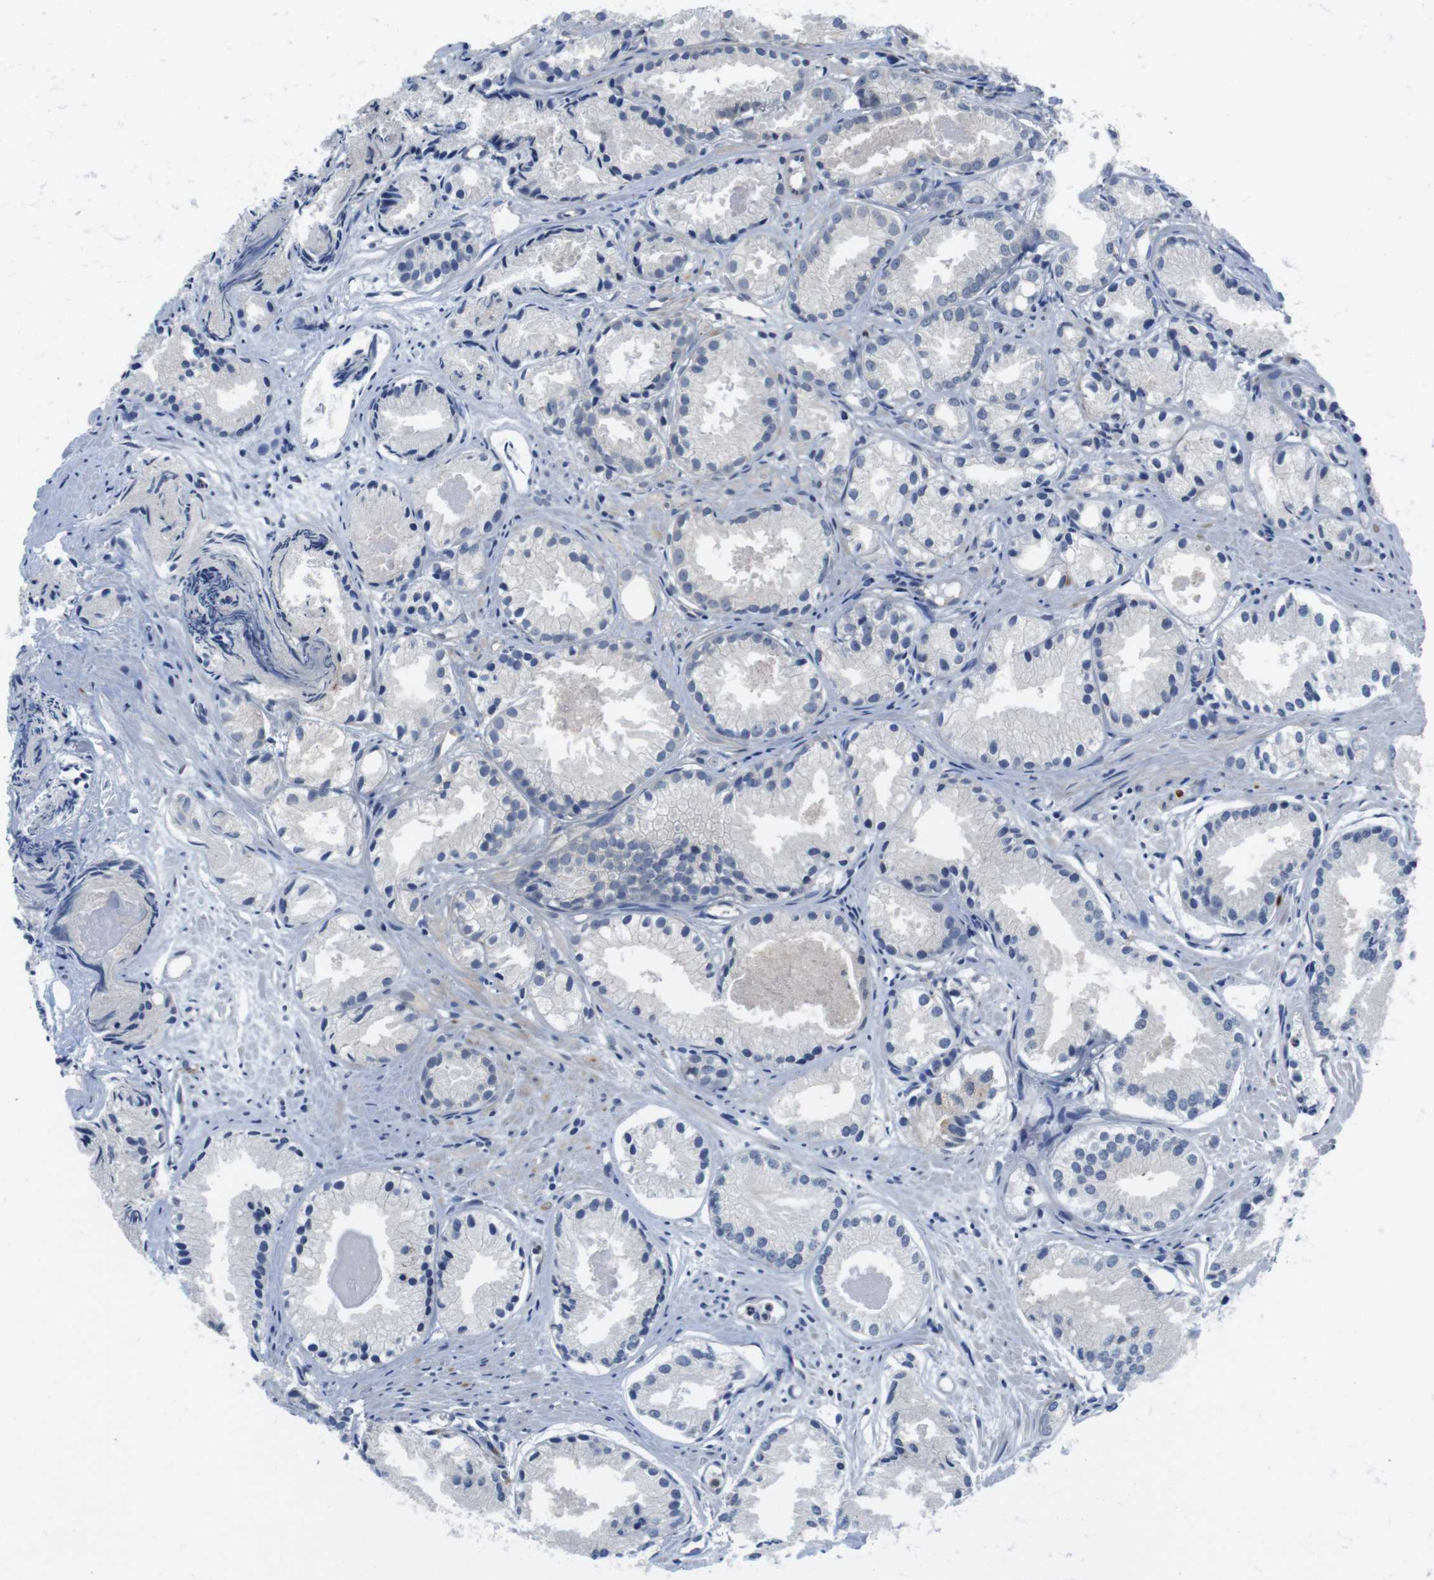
{"staining": {"intensity": "negative", "quantity": "none", "location": "none"}, "tissue": "prostate cancer", "cell_type": "Tumor cells", "image_type": "cancer", "snomed": [{"axis": "morphology", "description": "Adenocarcinoma, Low grade"}, {"axis": "topography", "description": "Prostate"}], "caption": "Prostate cancer stained for a protein using immunohistochemistry (IHC) demonstrates no positivity tumor cells.", "gene": "FADD", "patient": {"sex": "male", "age": 72}}